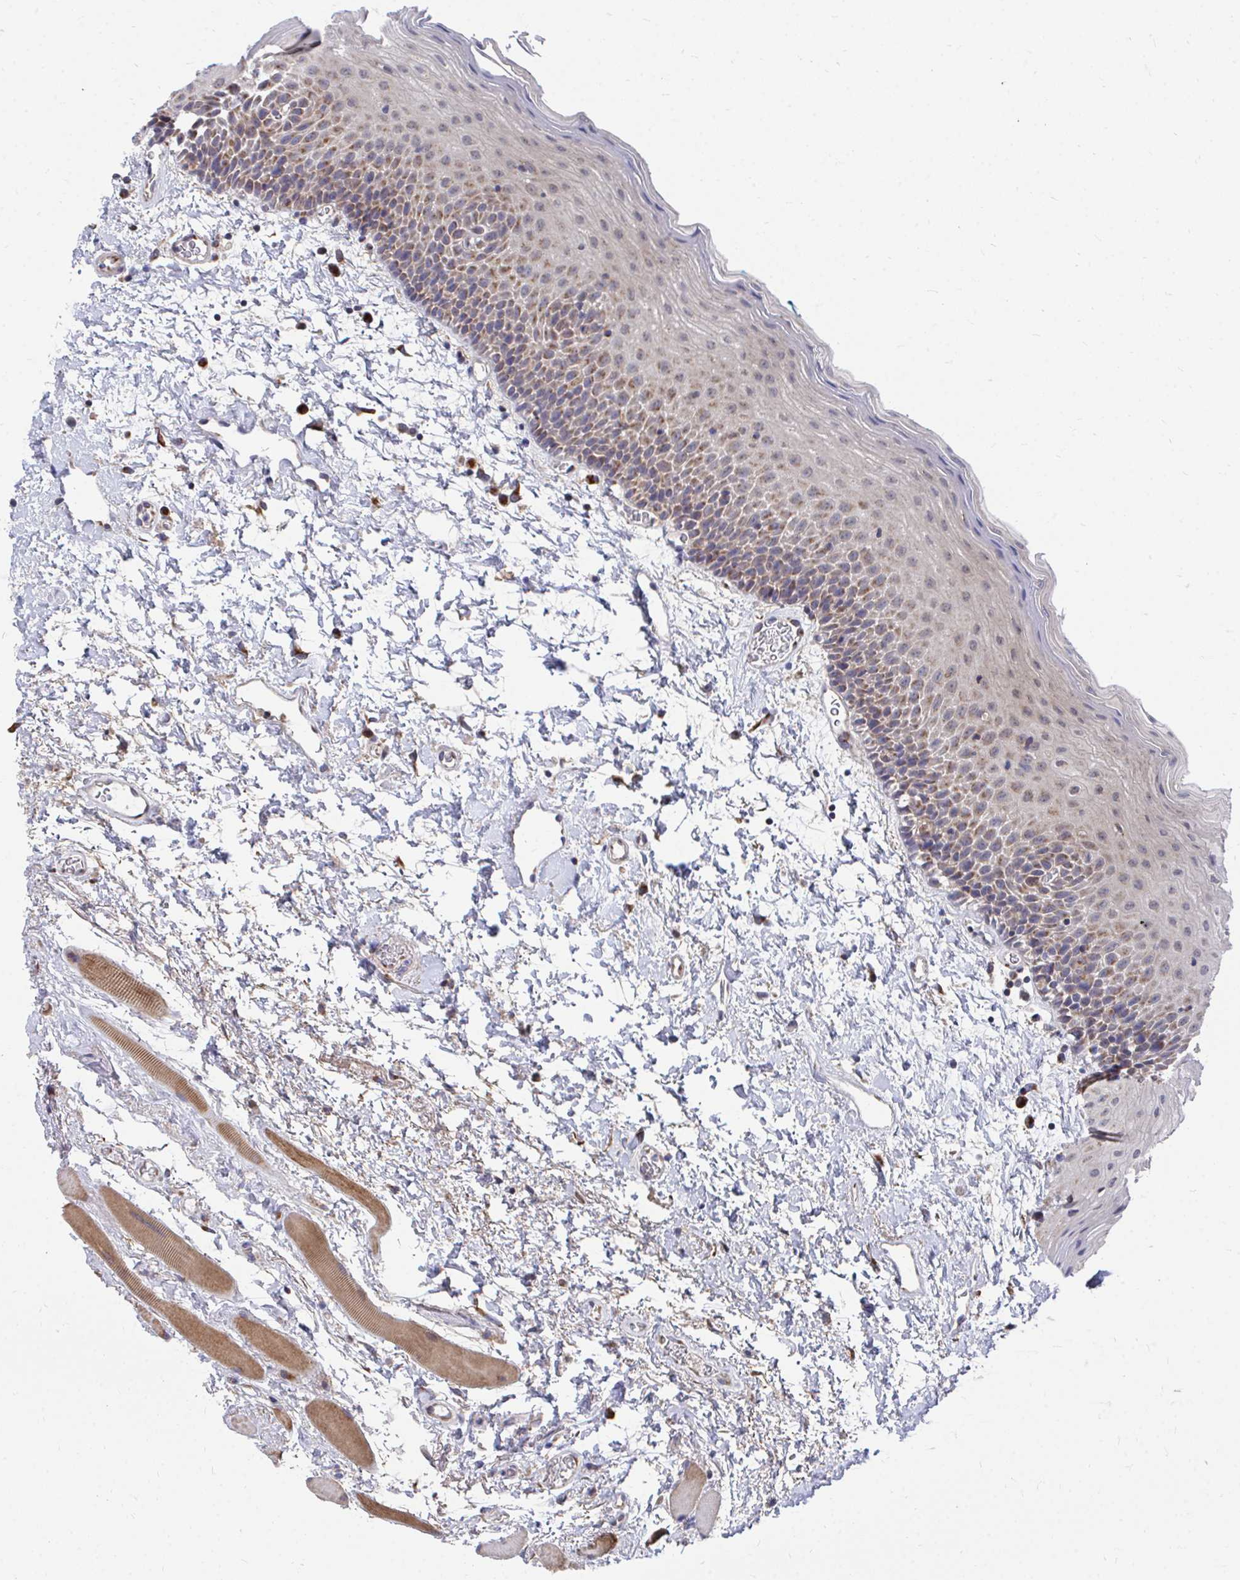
{"staining": {"intensity": "moderate", "quantity": "25%-75%", "location": "cytoplasmic/membranous"}, "tissue": "oral mucosa", "cell_type": "Squamous epithelial cells", "image_type": "normal", "snomed": [{"axis": "morphology", "description": "Normal tissue, NOS"}, {"axis": "topography", "description": "Oral tissue"}], "caption": "DAB (3,3'-diaminobenzidine) immunohistochemical staining of normal oral mucosa exhibits moderate cytoplasmic/membranous protein expression in approximately 25%-75% of squamous epithelial cells.", "gene": "PEX3", "patient": {"sex": "female", "age": 82}}